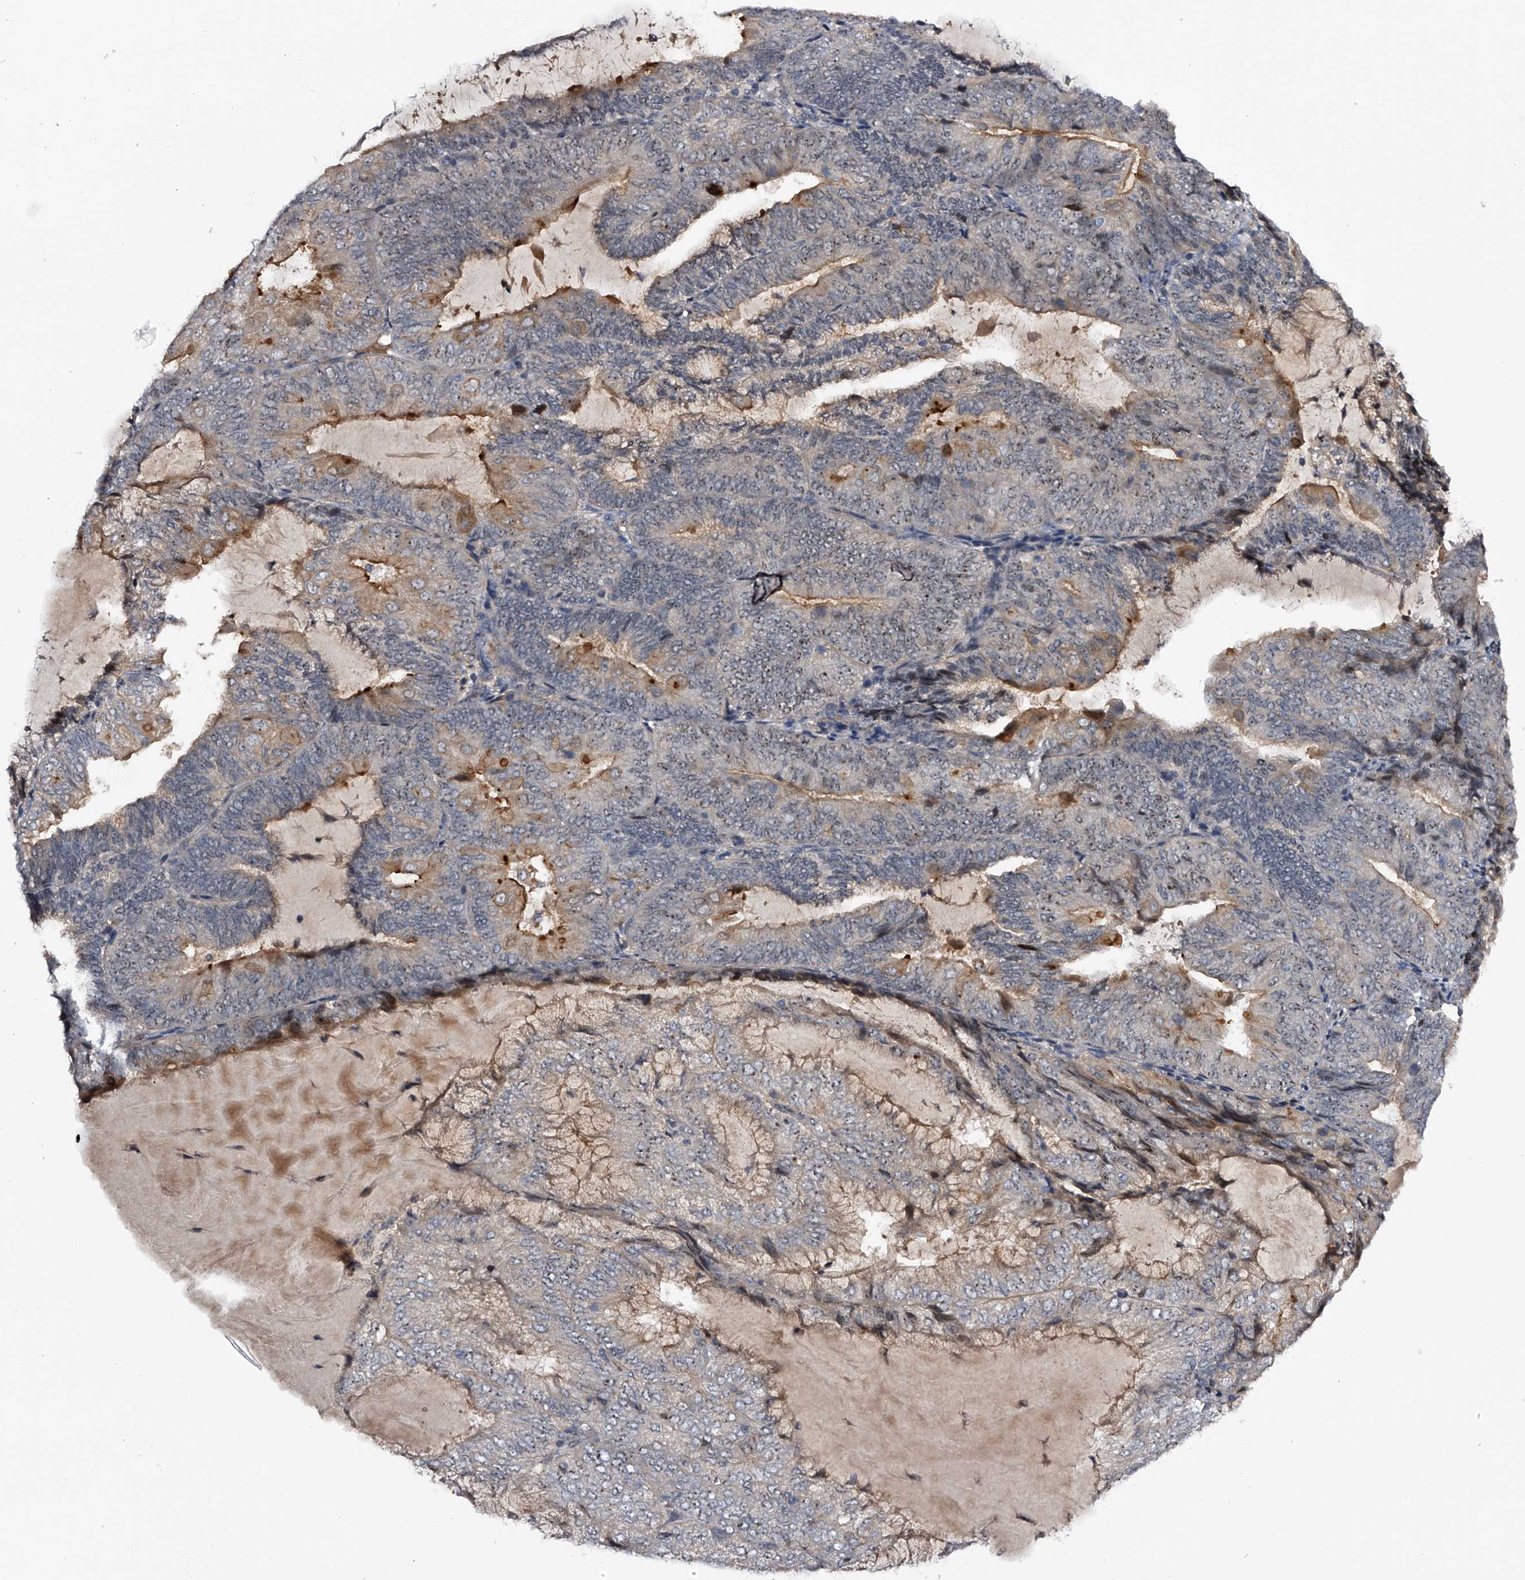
{"staining": {"intensity": "moderate", "quantity": "<25%", "location": "cytoplasmic/membranous,nuclear"}, "tissue": "endometrial cancer", "cell_type": "Tumor cells", "image_type": "cancer", "snomed": [{"axis": "morphology", "description": "Adenocarcinoma, NOS"}, {"axis": "topography", "description": "Endometrium"}], "caption": "DAB immunohistochemical staining of endometrial cancer (adenocarcinoma) demonstrates moderate cytoplasmic/membranous and nuclear protein staining in approximately <25% of tumor cells.", "gene": "MDN1", "patient": {"sex": "female", "age": 81}}